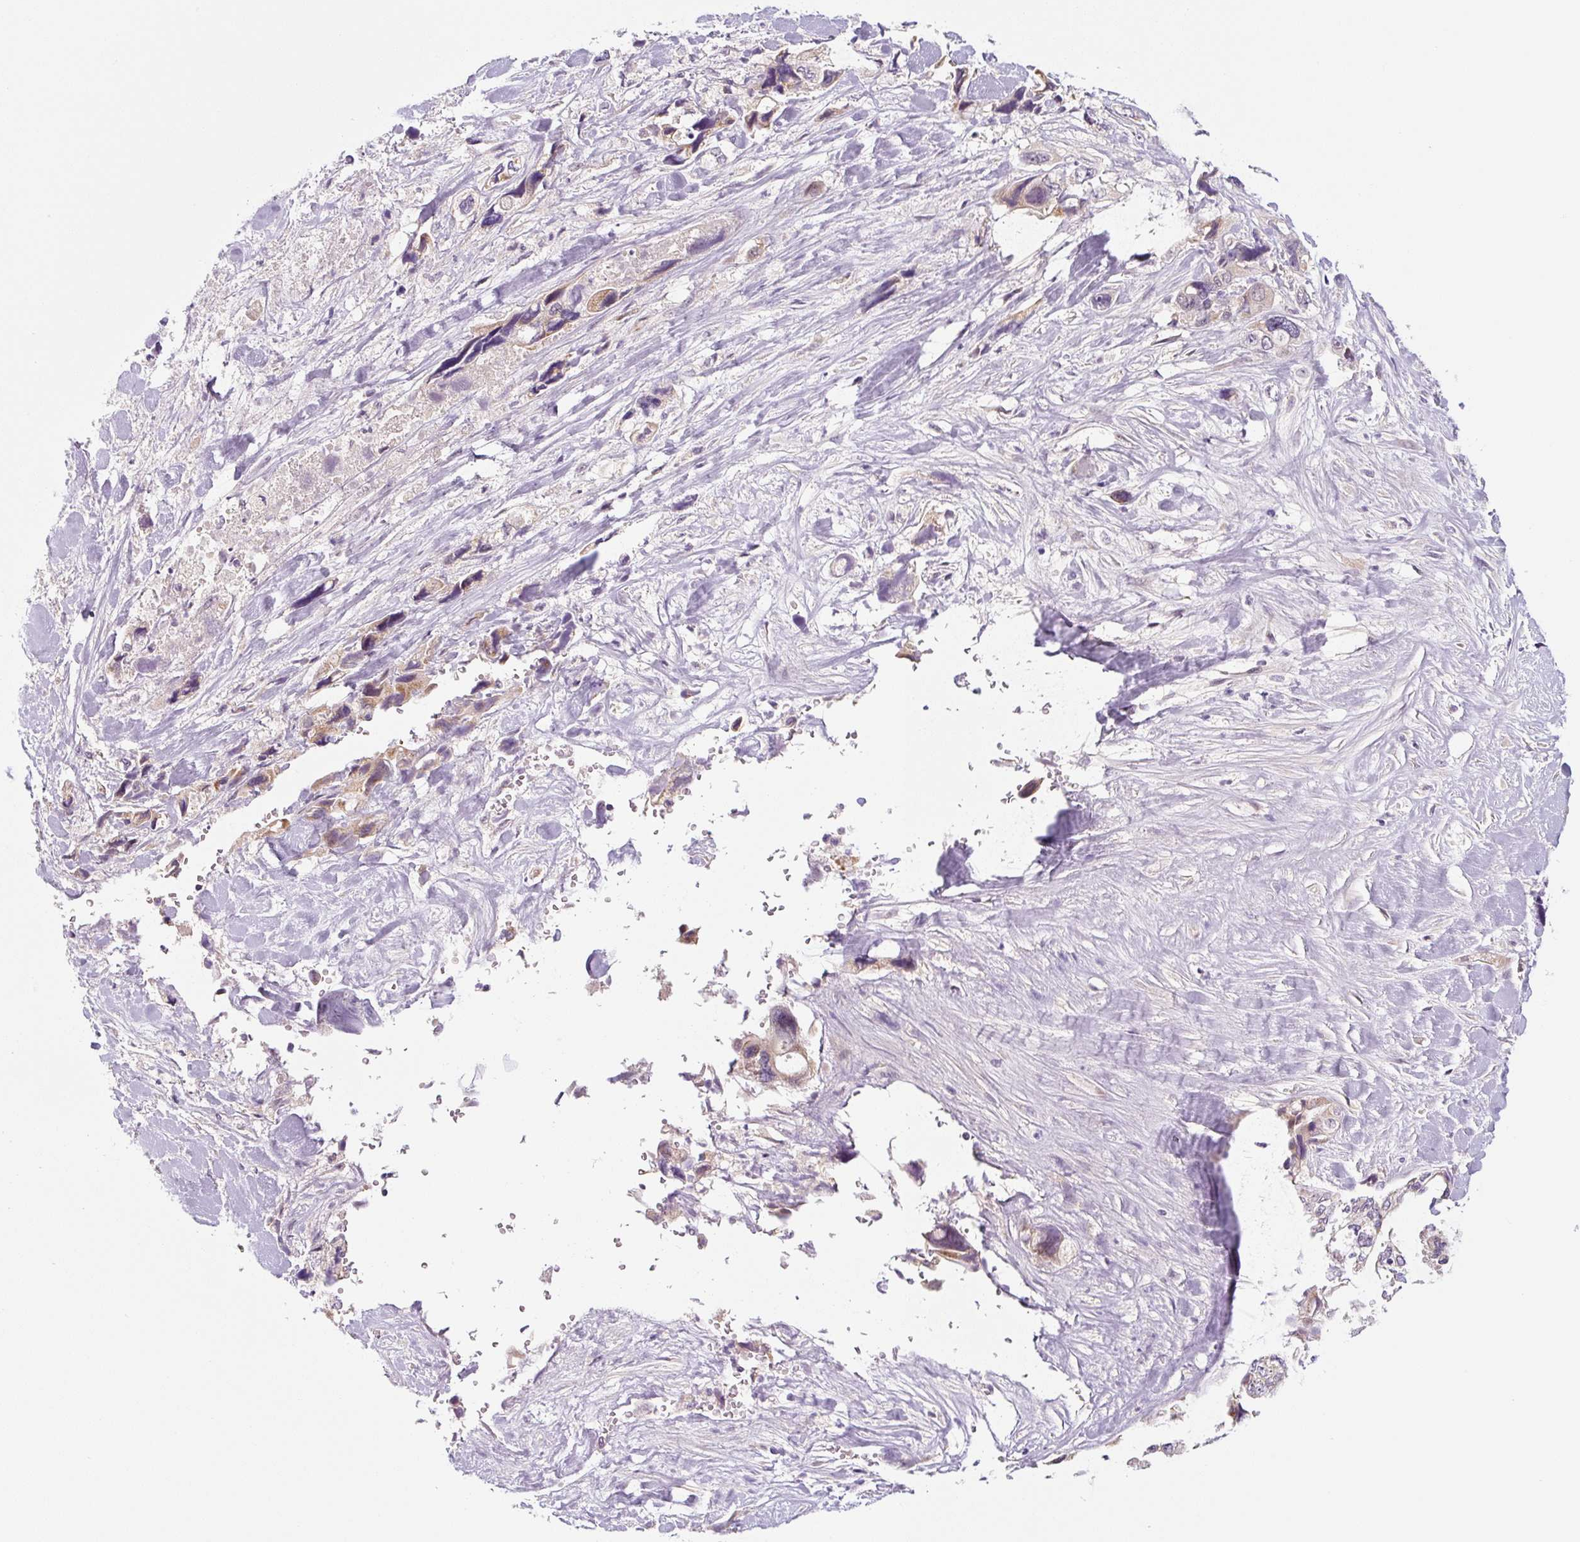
{"staining": {"intensity": "weak", "quantity": ">75%", "location": "cytoplasmic/membranous"}, "tissue": "pancreatic cancer", "cell_type": "Tumor cells", "image_type": "cancer", "snomed": [{"axis": "morphology", "description": "Adenocarcinoma, NOS"}, {"axis": "topography", "description": "Pancreas"}], "caption": "Immunohistochemical staining of human adenocarcinoma (pancreatic) reveals low levels of weak cytoplasmic/membranous positivity in about >75% of tumor cells. (DAB (3,3'-diaminobenzidine) IHC, brown staining for protein, blue staining for nuclei).", "gene": "PRKAA2", "patient": {"sex": "male", "age": 46}}